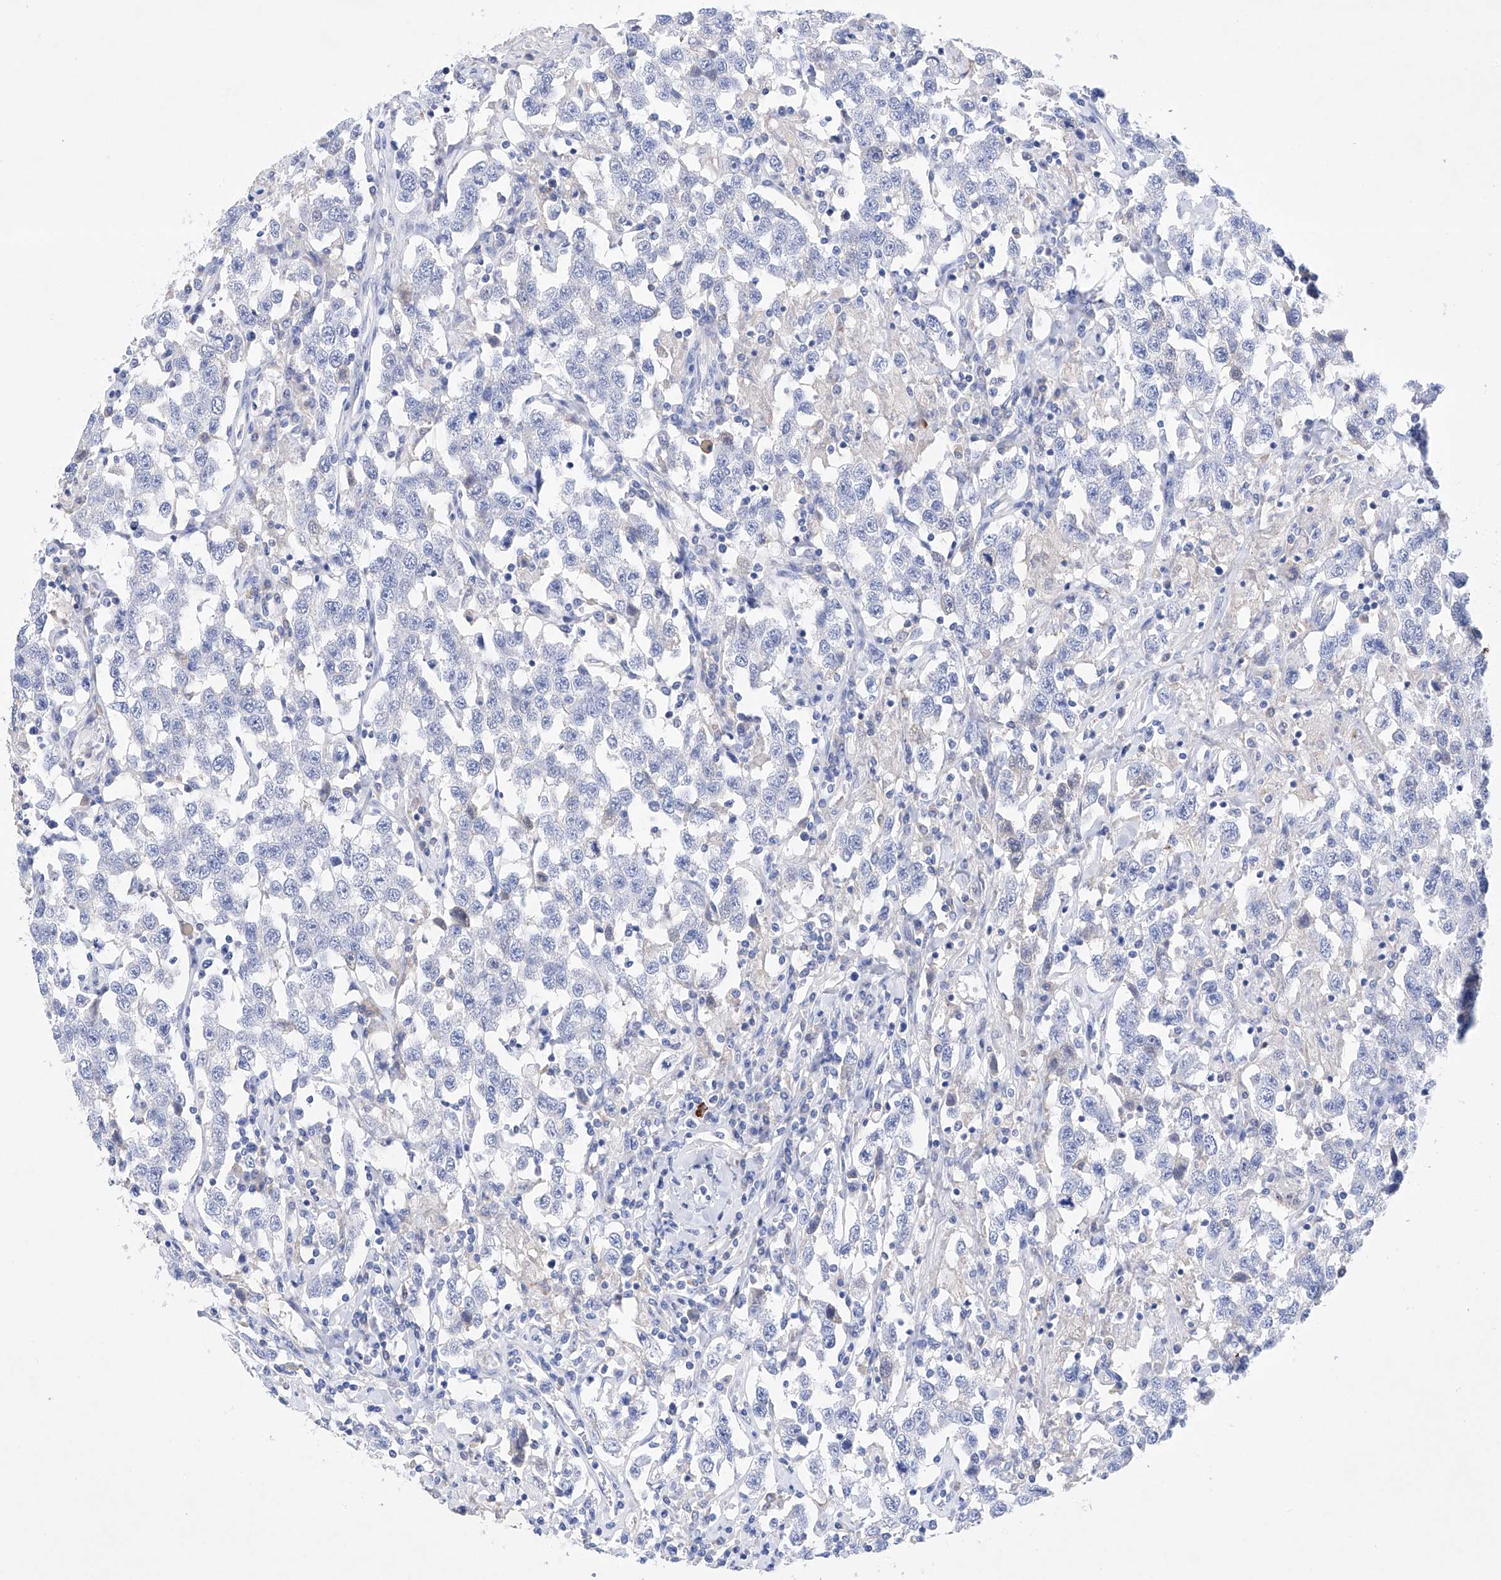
{"staining": {"intensity": "negative", "quantity": "none", "location": "none"}, "tissue": "testis cancer", "cell_type": "Tumor cells", "image_type": "cancer", "snomed": [{"axis": "morphology", "description": "Seminoma, NOS"}, {"axis": "topography", "description": "Testis"}], "caption": "Testis seminoma was stained to show a protein in brown. There is no significant staining in tumor cells.", "gene": "LURAP1", "patient": {"sex": "male", "age": 41}}